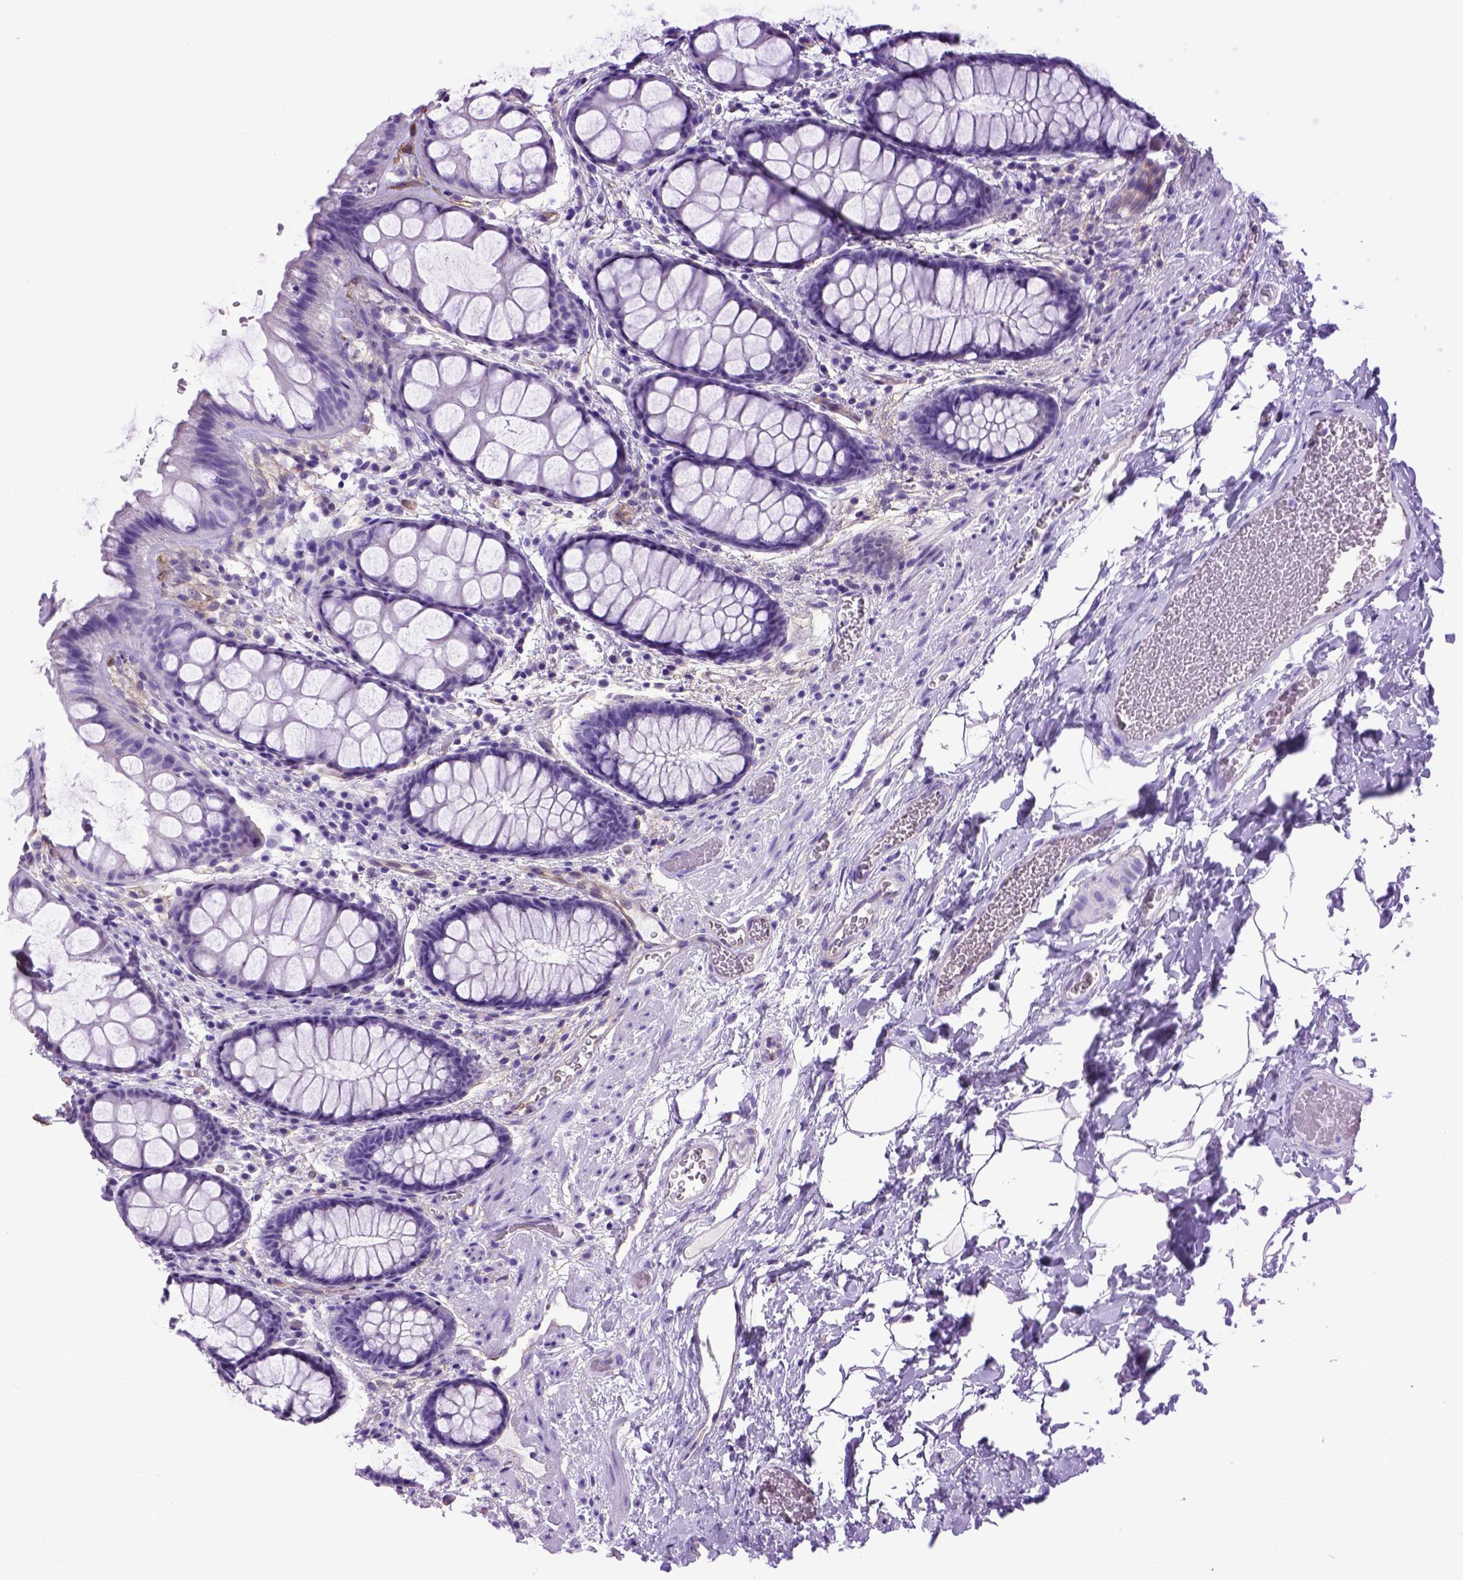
{"staining": {"intensity": "negative", "quantity": "none", "location": "none"}, "tissue": "rectum", "cell_type": "Glandular cells", "image_type": "normal", "snomed": [{"axis": "morphology", "description": "Normal tissue, NOS"}, {"axis": "topography", "description": "Rectum"}], "caption": "Immunohistochemistry micrograph of normal rectum: rectum stained with DAB reveals no significant protein staining in glandular cells.", "gene": "ENG", "patient": {"sex": "female", "age": 62}}